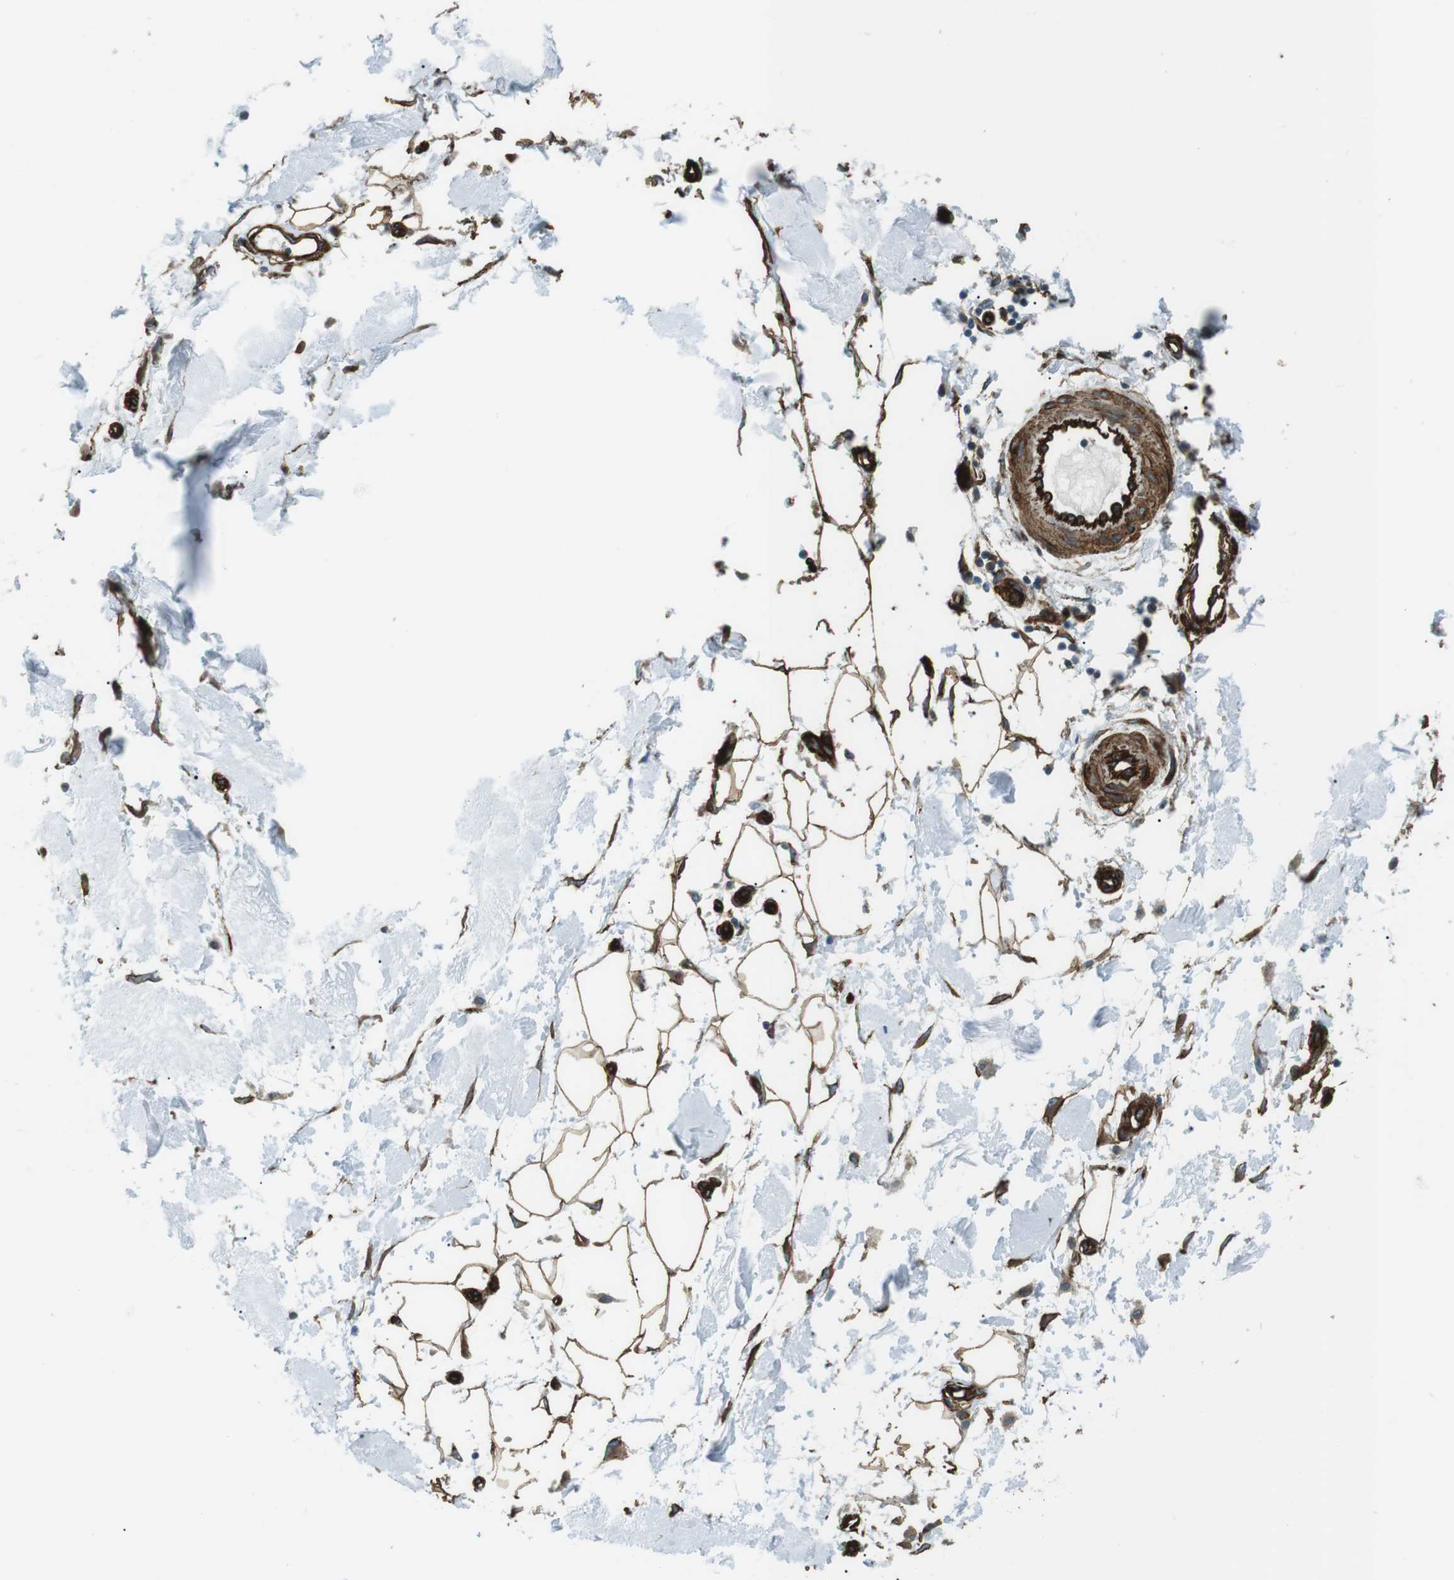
{"staining": {"intensity": "strong", "quantity": ">75%", "location": "cytoplasmic/membranous"}, "tissue": "adipose tissue", "cell_type": "Adipocytes", "image_type": "normal", "snomed": [{"axis": "morphology", "description": "Normal tissue, NOS"}, {"axis": "morphology", "description": "Squamous cell carcinoma, NOS"}, {"axis": "topography", "description": "Skin"}, {"axis": "topography", "description": "Peripheral nerve tissue"}], "caption": "A high amount of strong cytoplasmic/membranous positivity is seen in about >75% of adipocytes in benign adipose tissue. Nuclei are stained in blue.", "gene": "ODR4", "patient": {"sex": "male", "age": 83}}